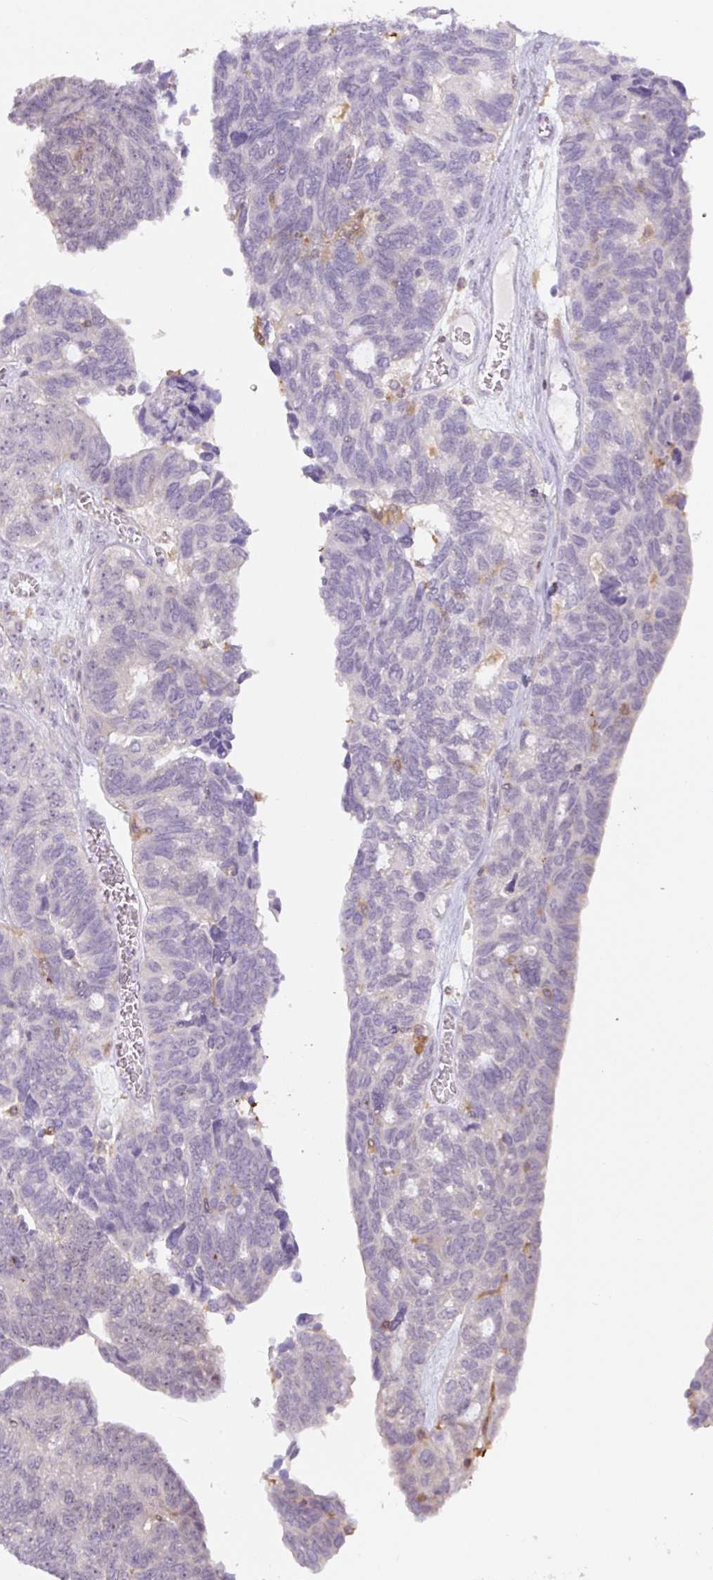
{"staining": {"intensity": "negative", "quantity": "none", "location": "none"}, "tissue": "ovarian cancer", "cell_type": "Tumor cells", "image_type": "cancer", "snomed": [{"axis": "morphology", "description": "Cystadenocarcinoma, serous, NOS"}, {"axis": "topography", "description": "Ovary"}], "caption": "This photomicrograph is of ovarian cancer stained with immunohistochemistry (IHC) to label a protein in brown with the nuclei are counter-stained blue. There is no expression in tumor cells. (Stains: DAB (3,3'-diaminobenzidine) immunohistochemistry with hematoxylin counter stain, Microscopy: brightfield microscopy at high magnification).", "gene": "SPSB2", "patient": {"sex": "female", "age": 79}}